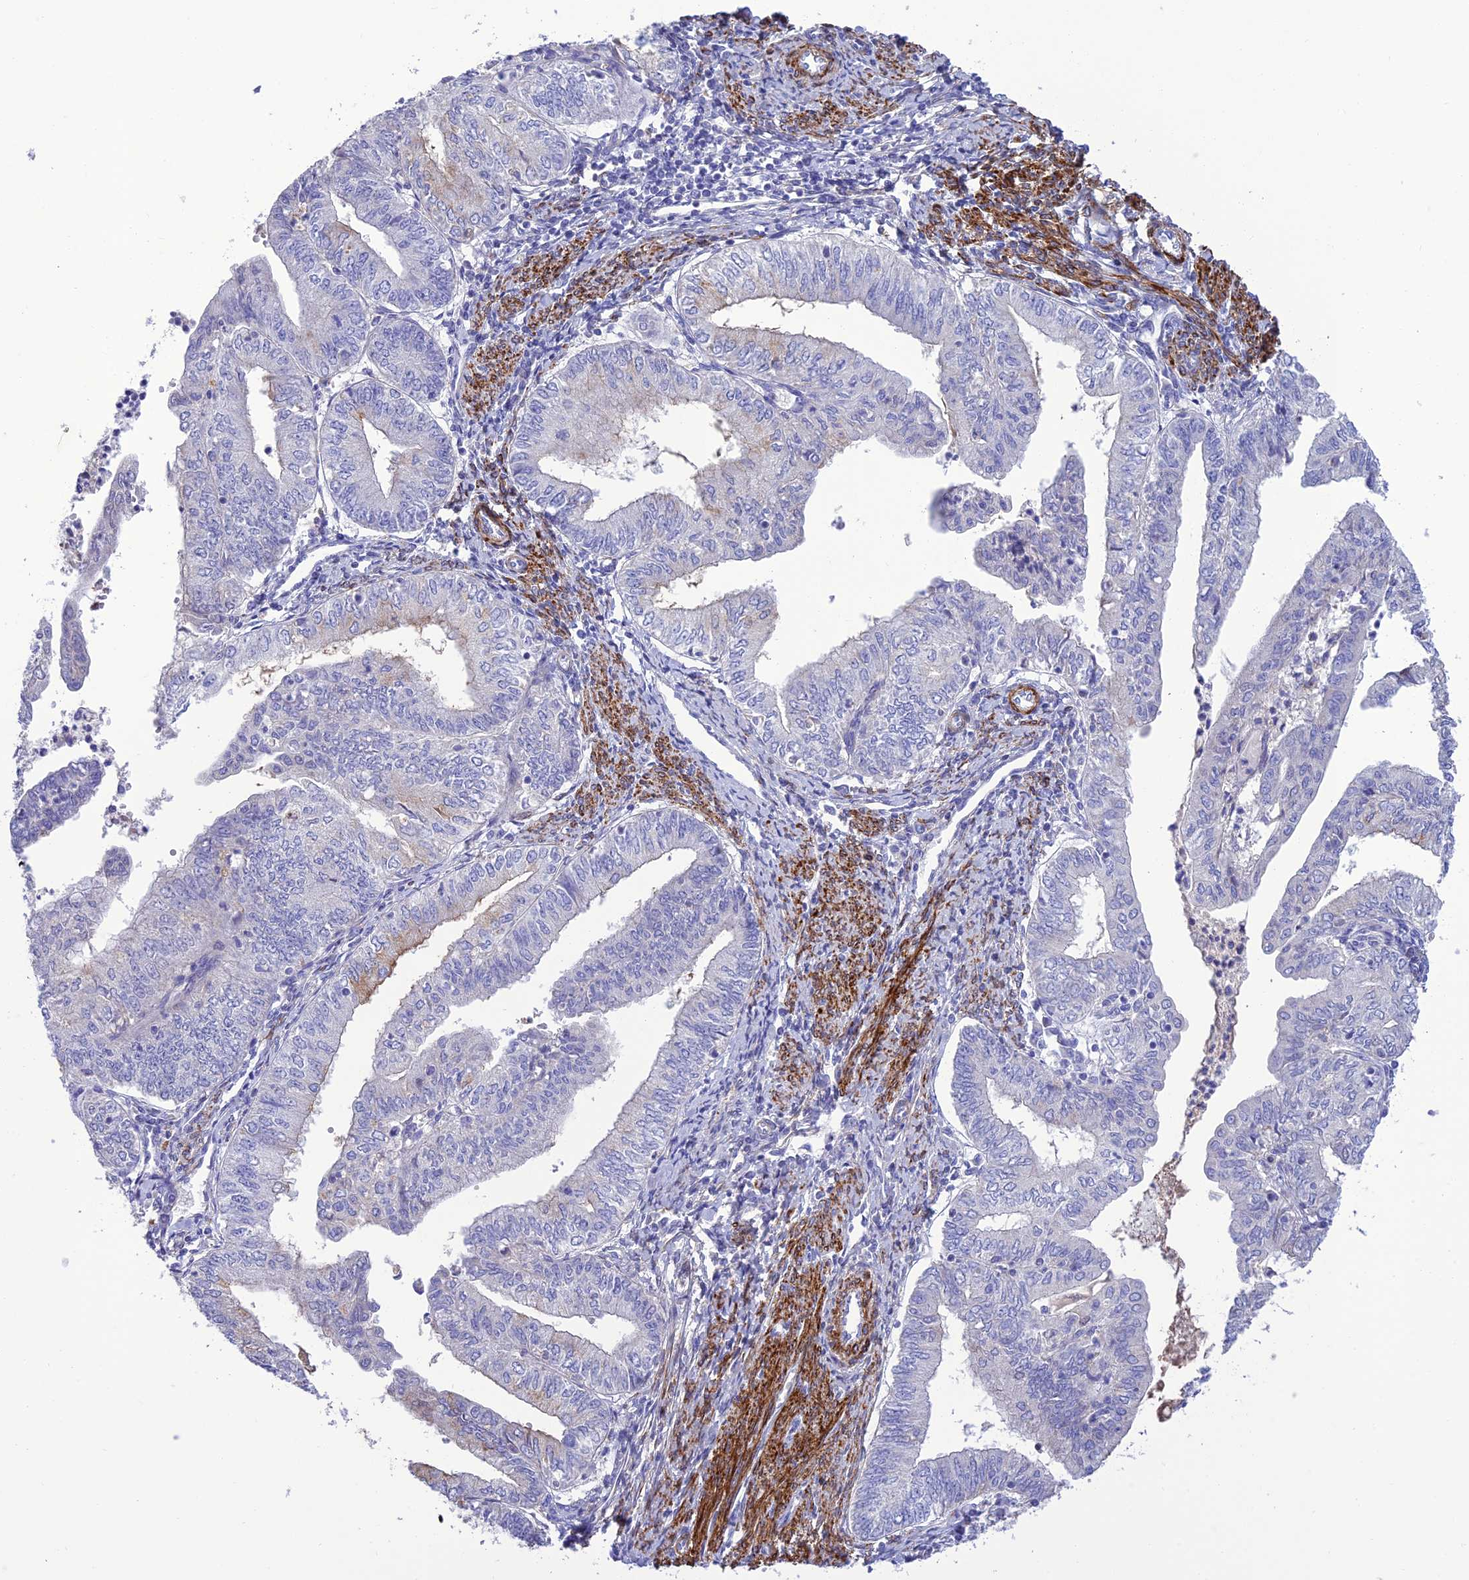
{"staining": {"intensity": "negative", "quantity": "none", "location": "none"}, "tissue": "endometrial cancer", "cell_type": "Tumor cells", "image_type": "cancer", "snomed": [{"axis": "morphology", "description": "Adenocarcinoma, NOS"}, {"axis": "topography", "description": "Endometrium"}], "caption": "DAB immunohistochemical staining of human endometrial adenocarcinoma shows no significant positivity in tumor cells.", "gene": "FRA10AC1", "patient": {"sex": "female", "age": 66}}